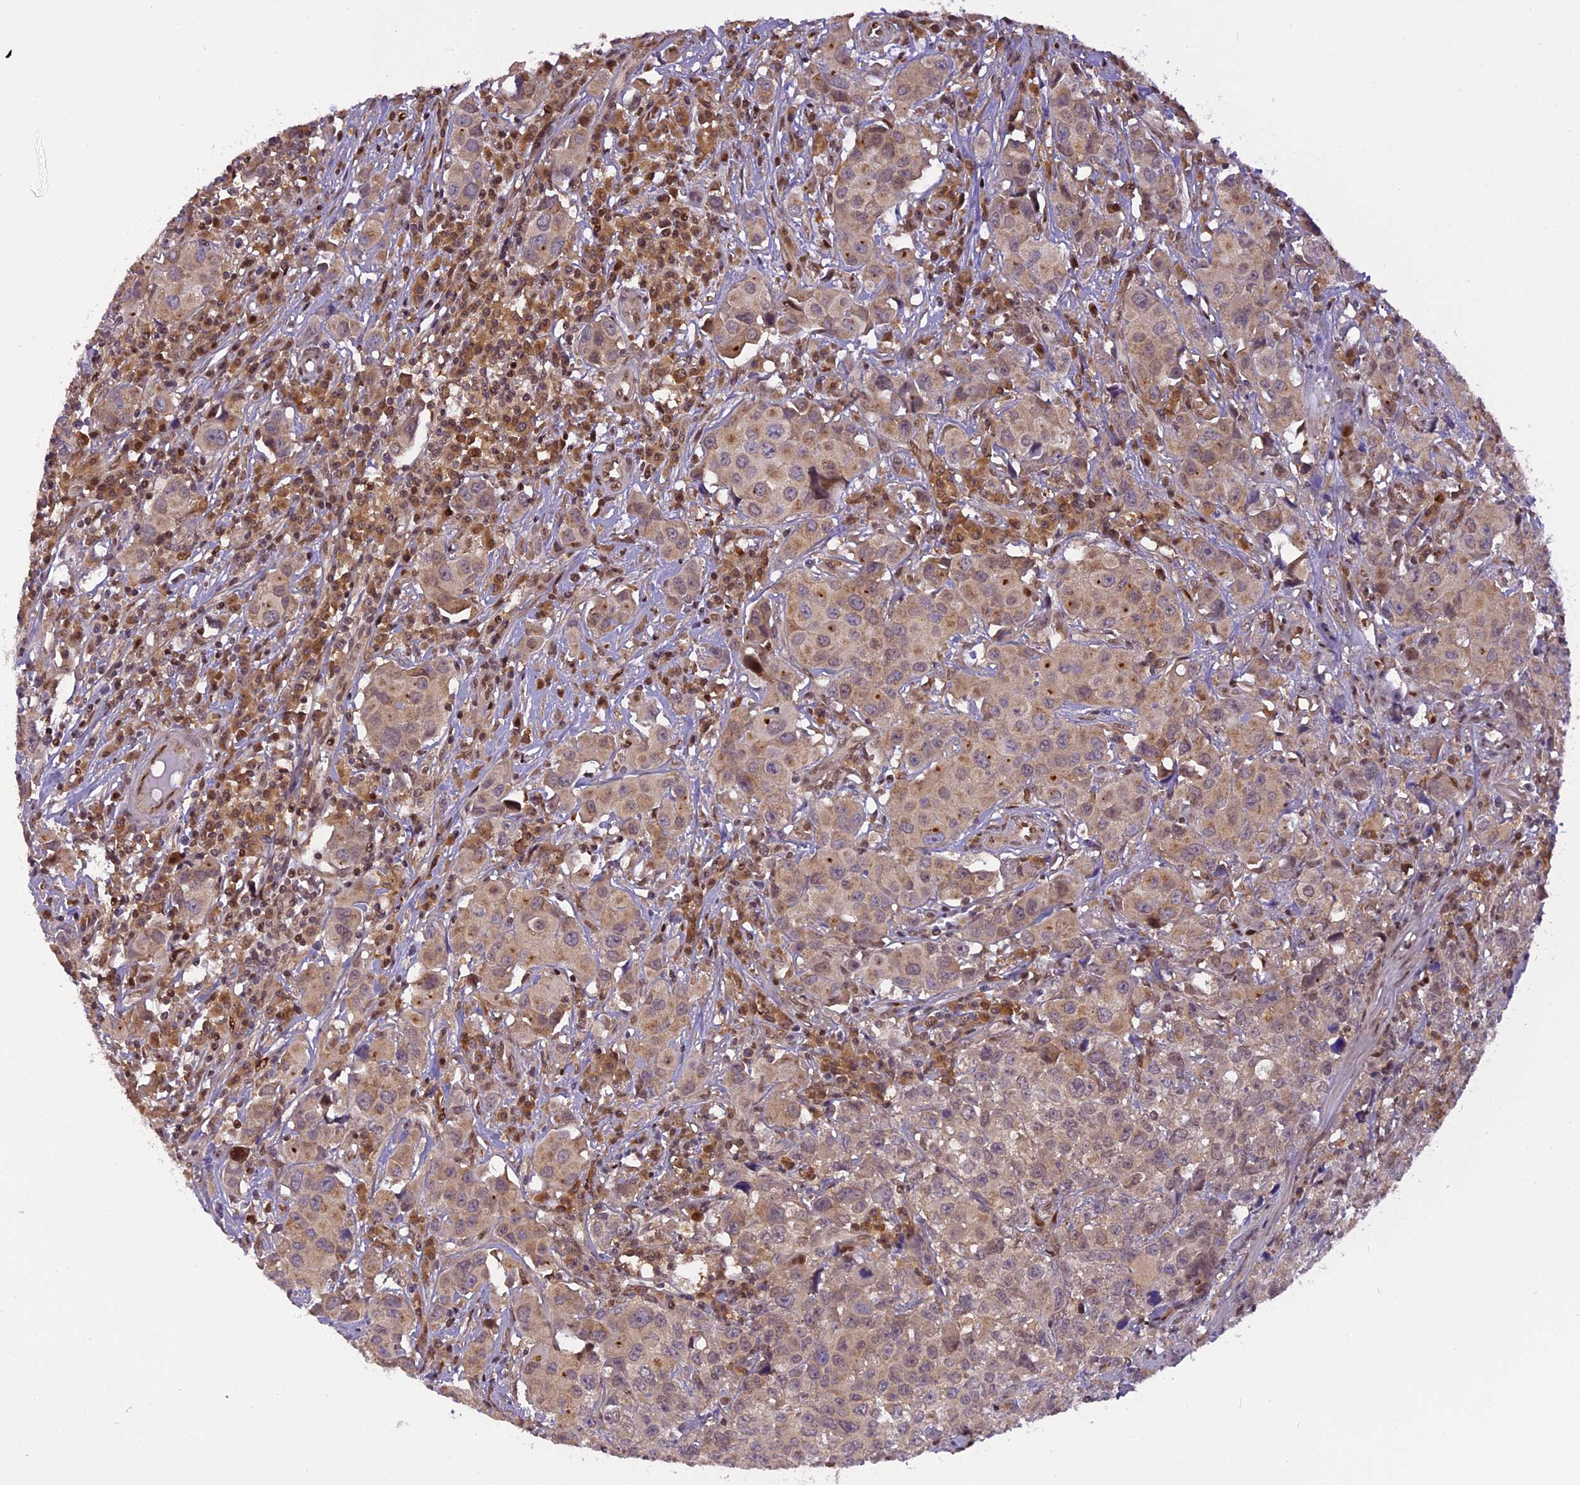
{"staining": {"intensity": "weak", "quantity": "25%-75%", "location": "cytoplasmic/membranous"}, "tissue": "urothelial cancer", "cell_type": "Tumor cells", "image_type": "cancer", "snomed": [{"axis": "morphology", "description": "Urothelial carcinoma, High grade"}, {"axis": "topography", "description": "Urinary bladder"}], "caption": "Immunohistochemical staining of urothelial cancer demonstrates low levels of weak cytoplasmic/membranous staining in approximately 25%-75% of tumor cells.", "gene": "RABGGTA", "patient": {"sex": "female", "age": 75}}